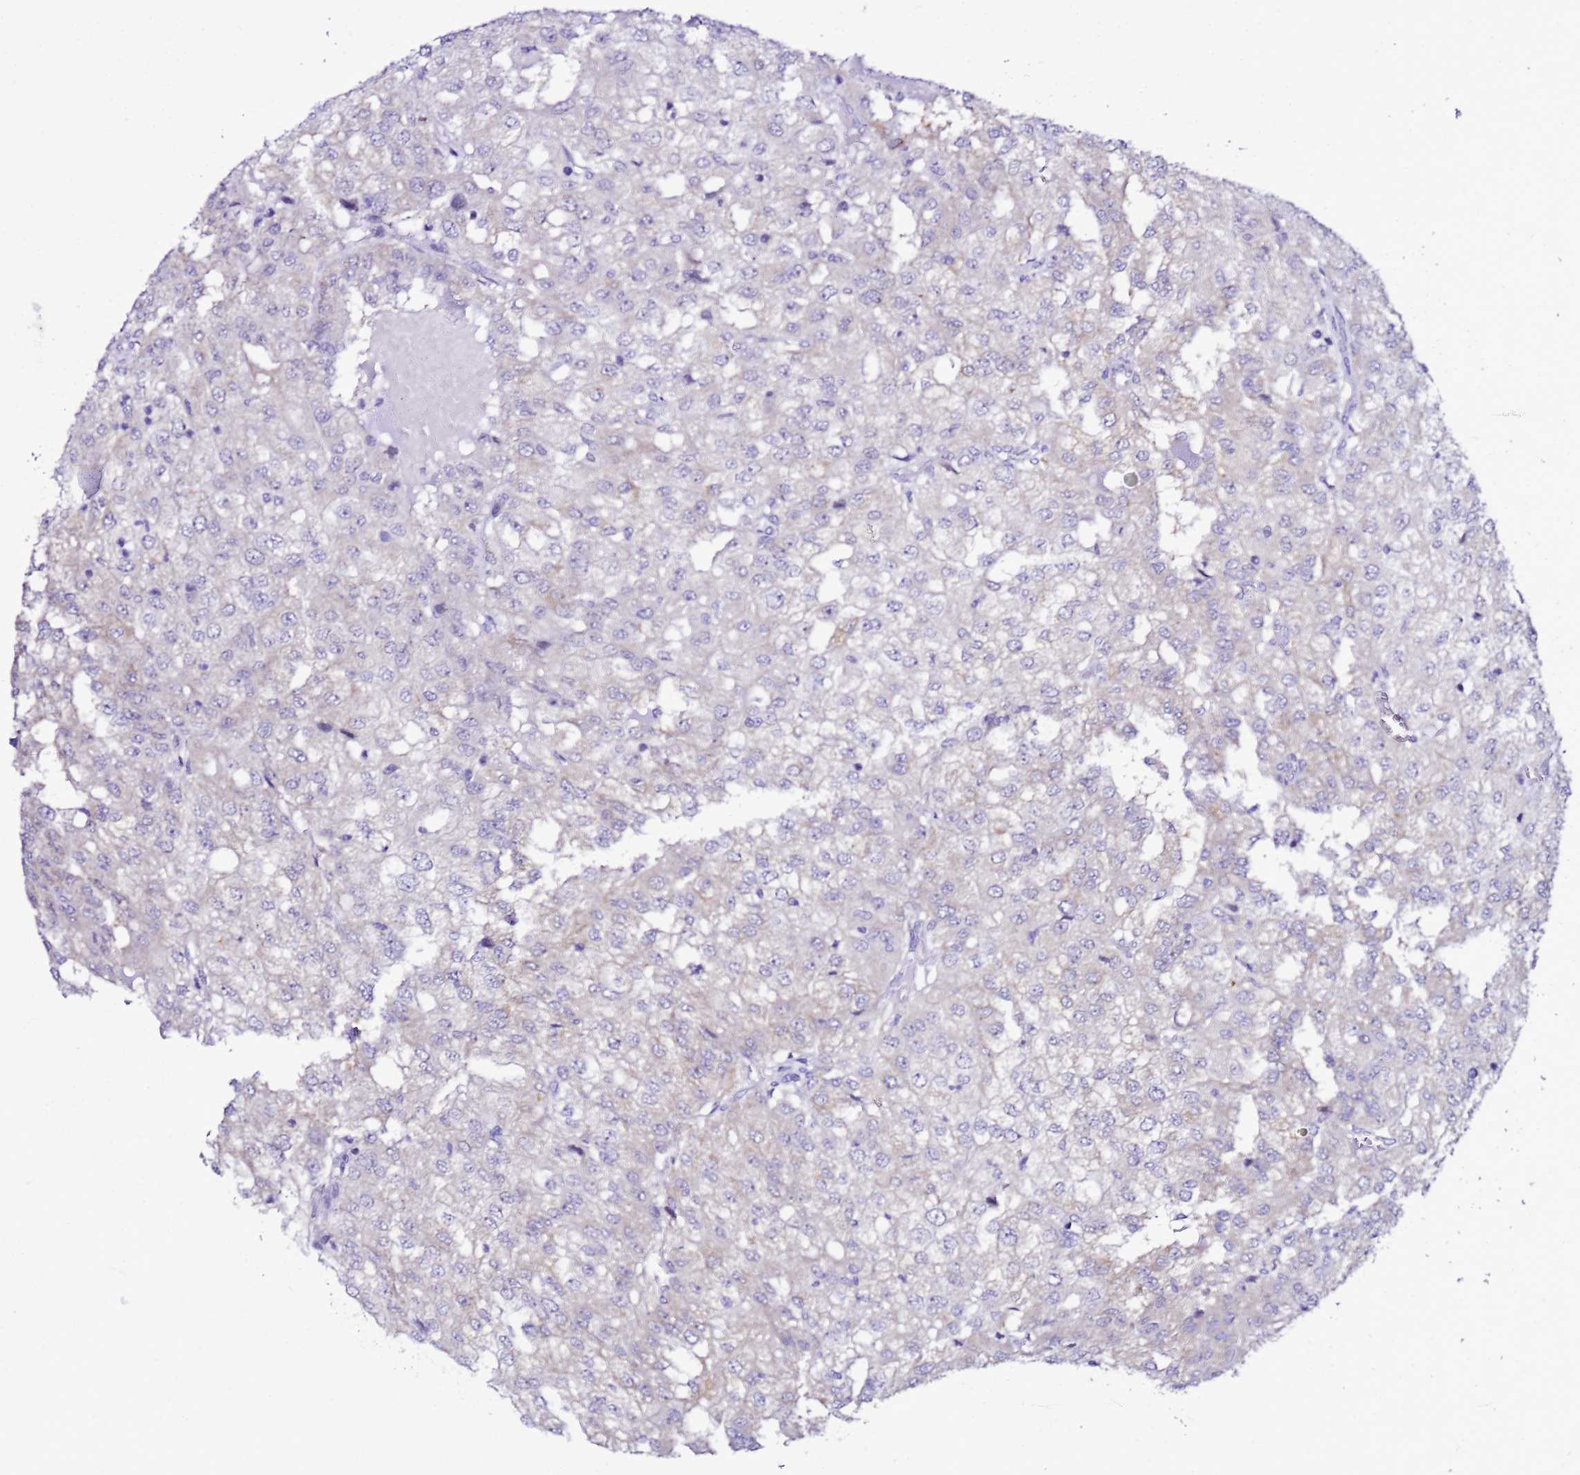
{"staining": {"intensity": "negative", "quantity": "none", "location": "none"}, "tissue": "renal cancer", "cell_type": "Tumor cells", "image_type": "cancer", "snomed": [{"axis": "morphology", "description": "Adenocarcinoma, NOS"}, {"axis": "topography", "description": "Kidney"}], "caption": "DAB (3,3'-diaminobenzidine) immunohistochemical staining of renal cancer shows no significant expression in tumor cells.", "gene": "DPH6", "patient": {"sex": "female", "age": 54}}